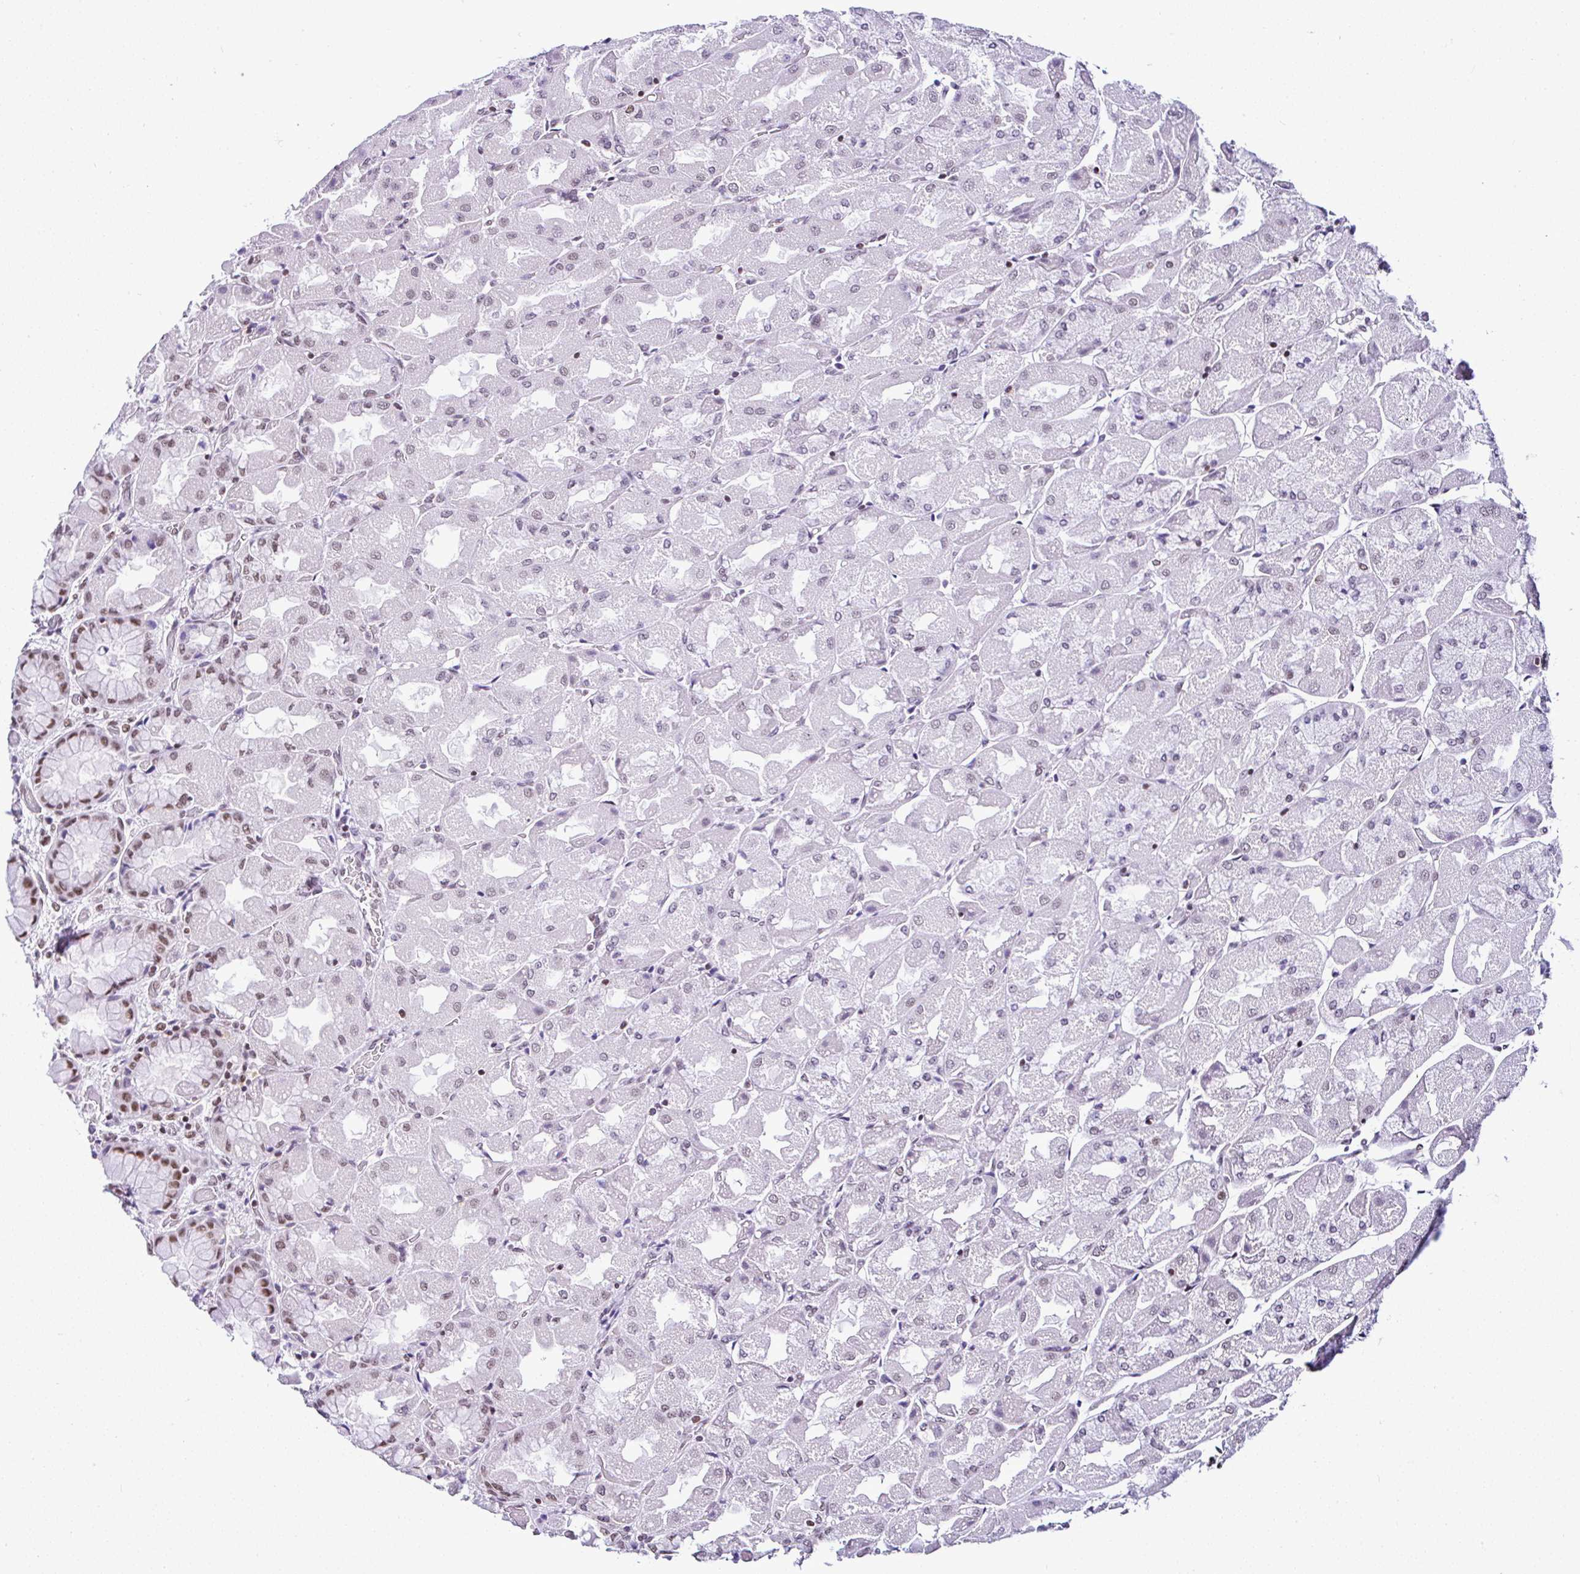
{"staining": {"intensity": "moderate", "quantity": "25%-75%", "location": "nuclear"}, "tissue": "stomach", "cell_type": "Glandular cells", "image_type": "normal", "snomed": [{"axis": "morphology", "description": "Normal tissue, NOS"}, {"axis": "topography", "description": "Stomach"}], "caption": "A high-resolution histopathology image shows immunohistochemistry staining of normal stomach, which demonstrates moderate nuclear expression in approximately 25%-75% of glandular cells.", "gene": "DR1", "patient": {"sex": "female", "age": 61}}